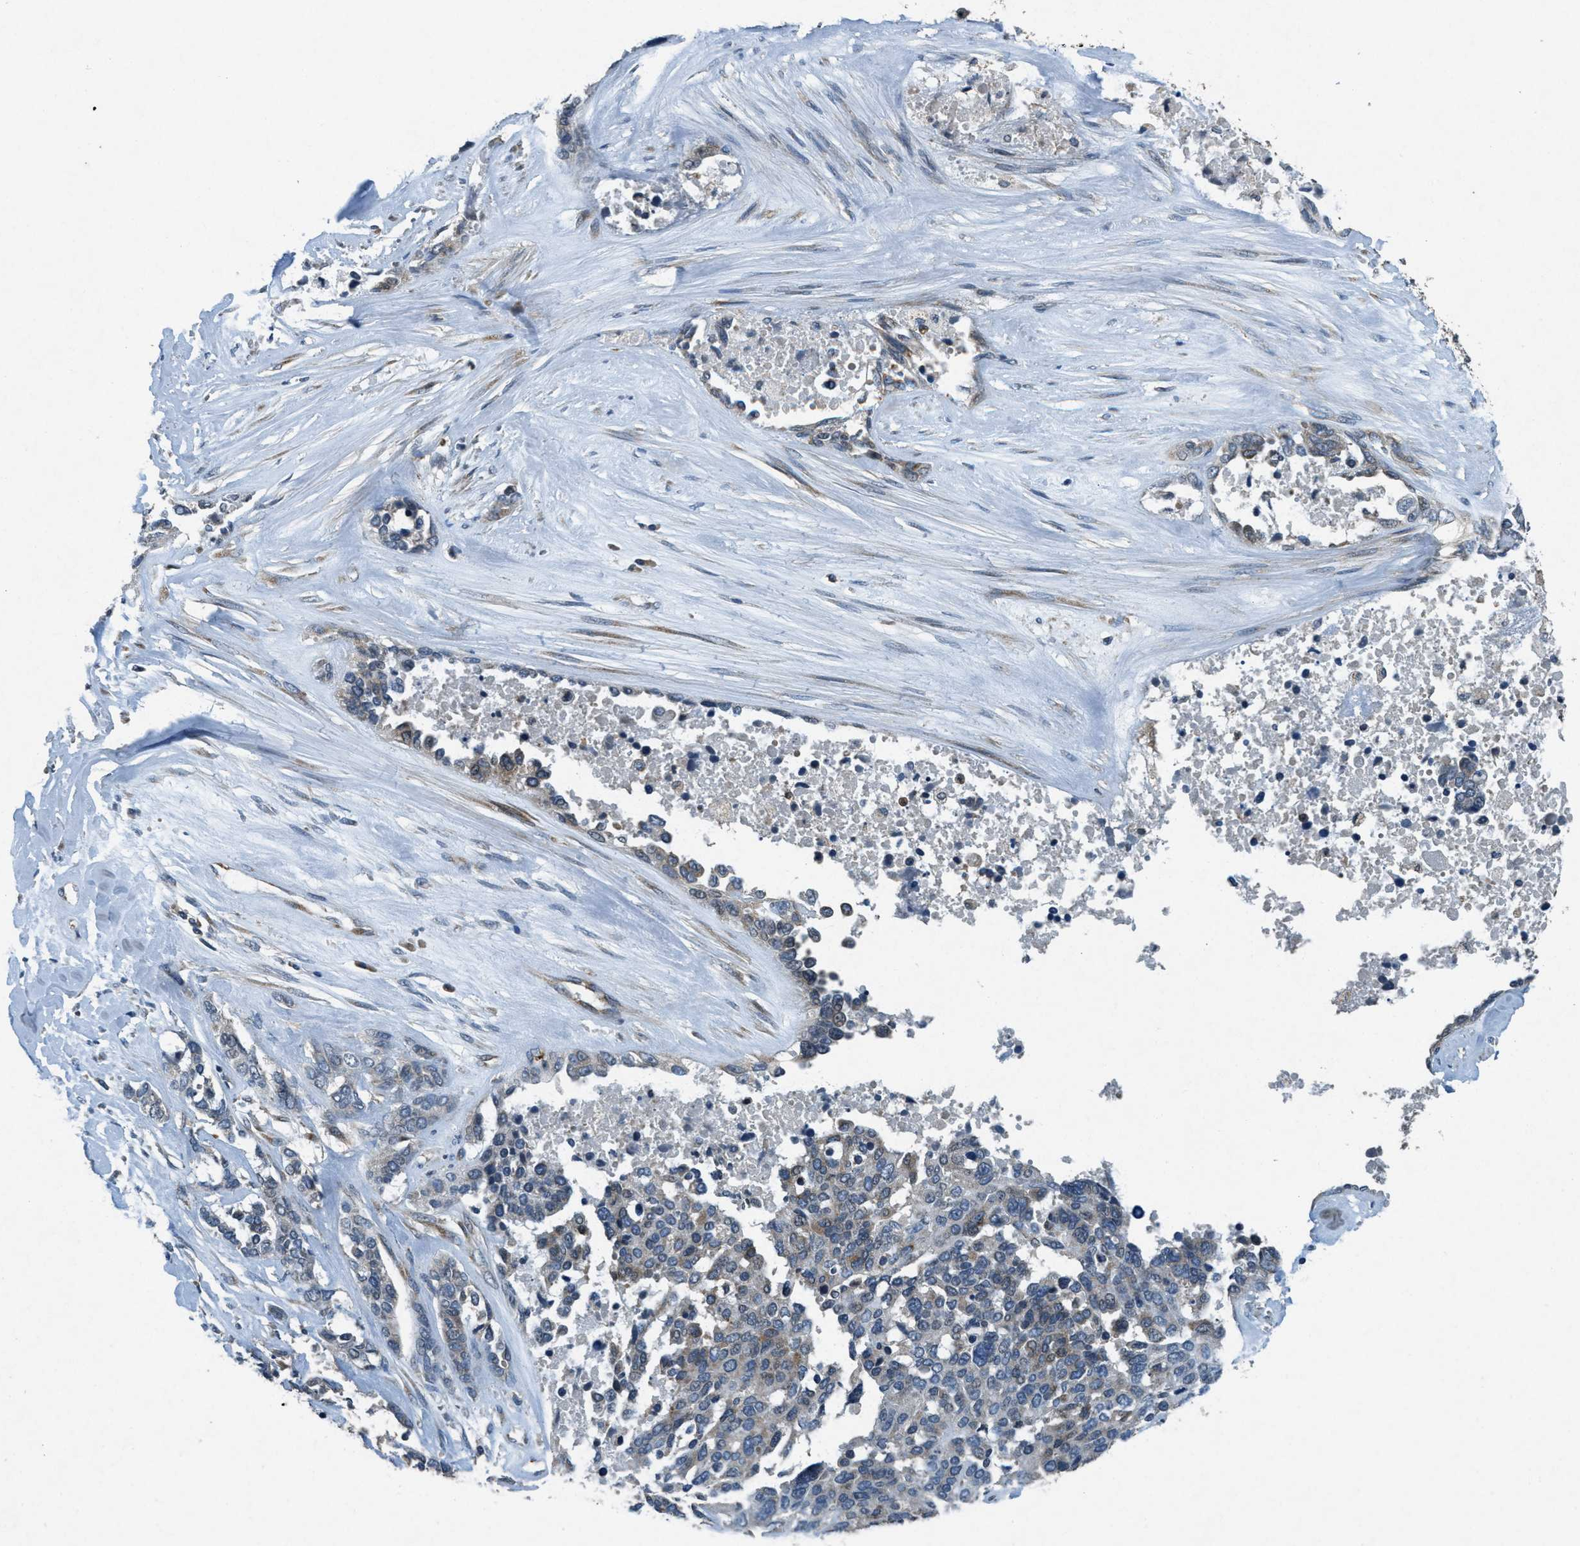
{"staining": {"intensity": "weak", "quantity": "<25%", "location": "cytoplasmic/membranous"}, "tissue": "ovarian cancer", "cell_type": "Tumor cells", "image_type": "cancer", "snomed": [{"axis": "morphology", "description": "Cystadenocarcinoma, serous, NOS"}, {"axis": "topography", "description": "Ovary"}], "caption": "There is no significant expression in tumor cells of ovarian cancer (serous cystadenocarcinoma).", "gene": "RAB3D", "patient": {"sex": "female", "age": 44}}